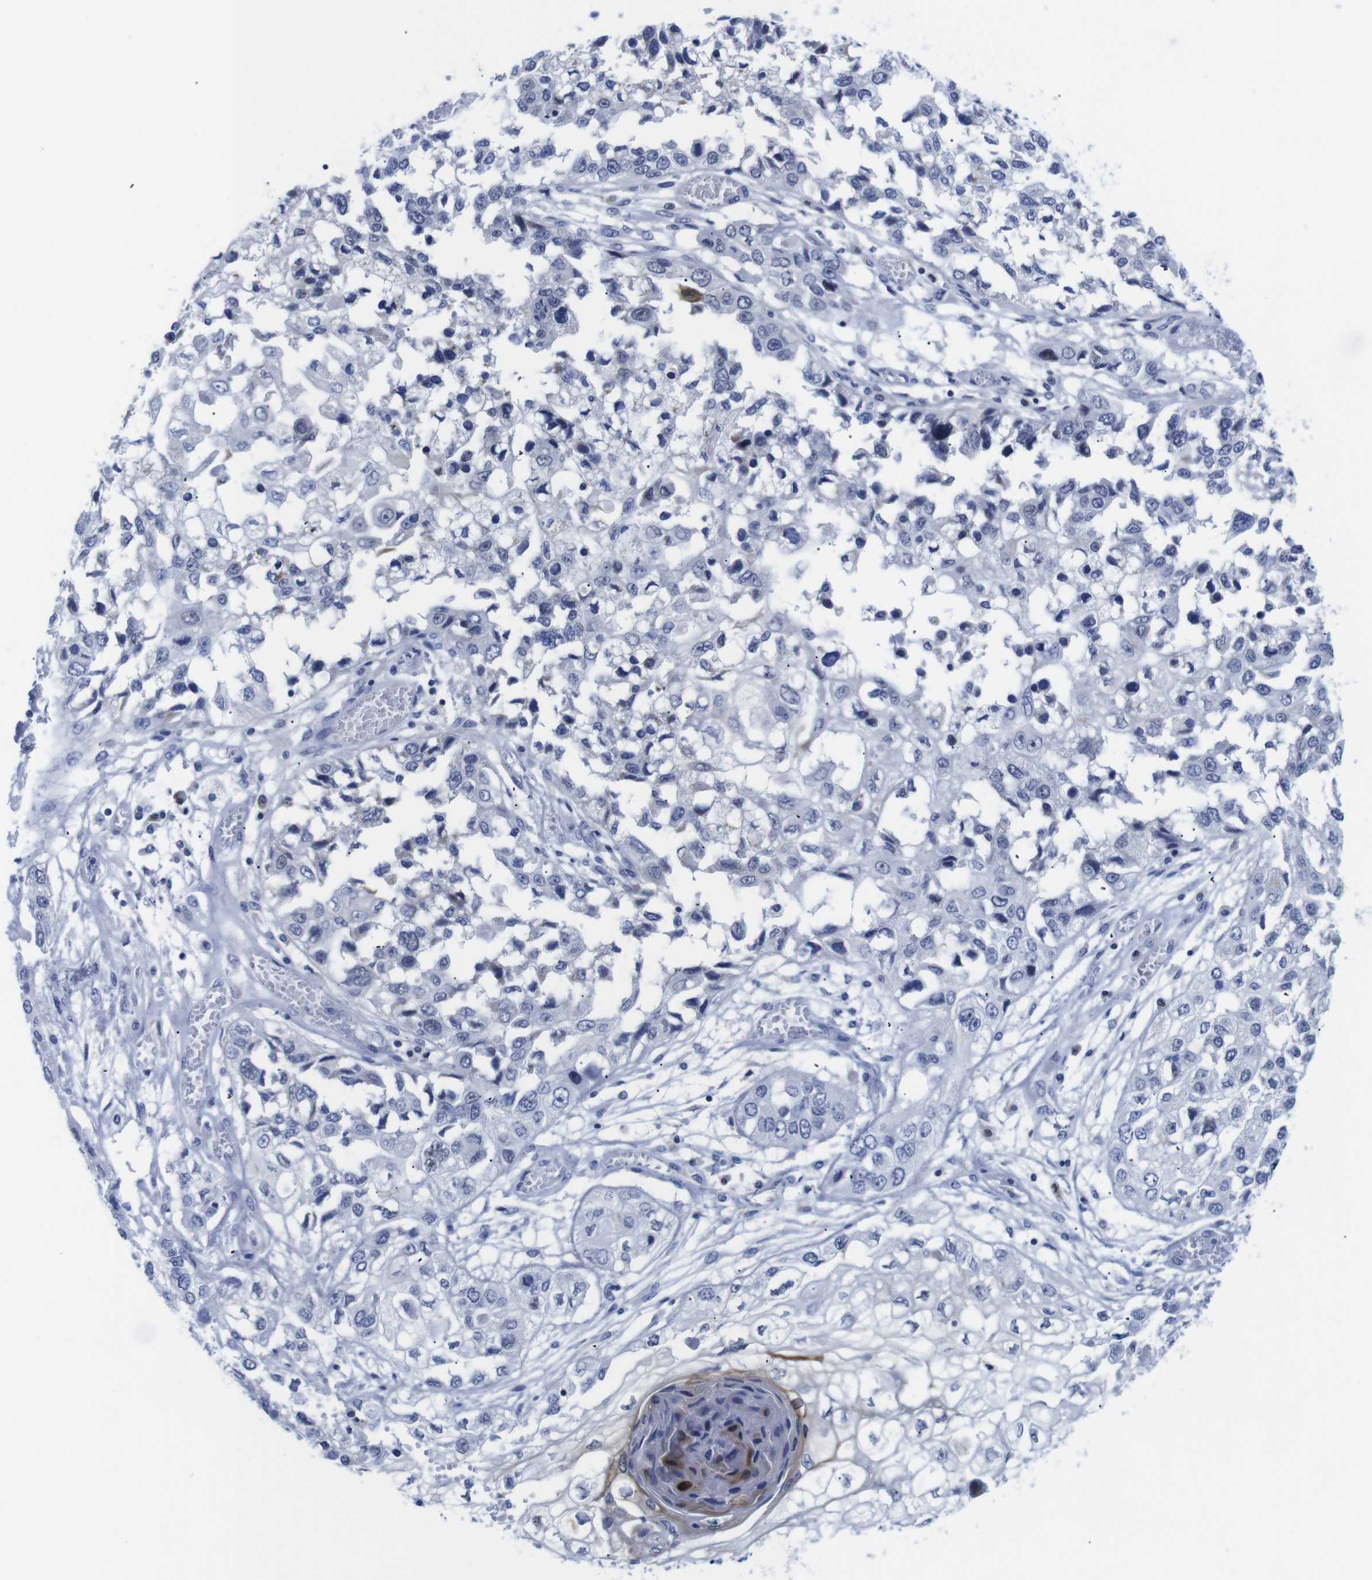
{"staining": {"intensity": "negative", "quantity": "none", "location": "none"}, "tissue": "lung cancer", "cell_type": "Tumor cells", "image_type": "cancer", "snomed": [{"axis": "morphology", "description": "Squamous cell carcinoma, NOS"}, {"axis": "topography", "description": "Lung"}], "caption": "DAB (3,3'-diaminobenzidine) immunohistochemical staining of lung squamous cell carcinoma demonstrates no significant positivity in tumor cells.", "gene": "LRRC55", "patient": {"sex": "male", "age": 71}}